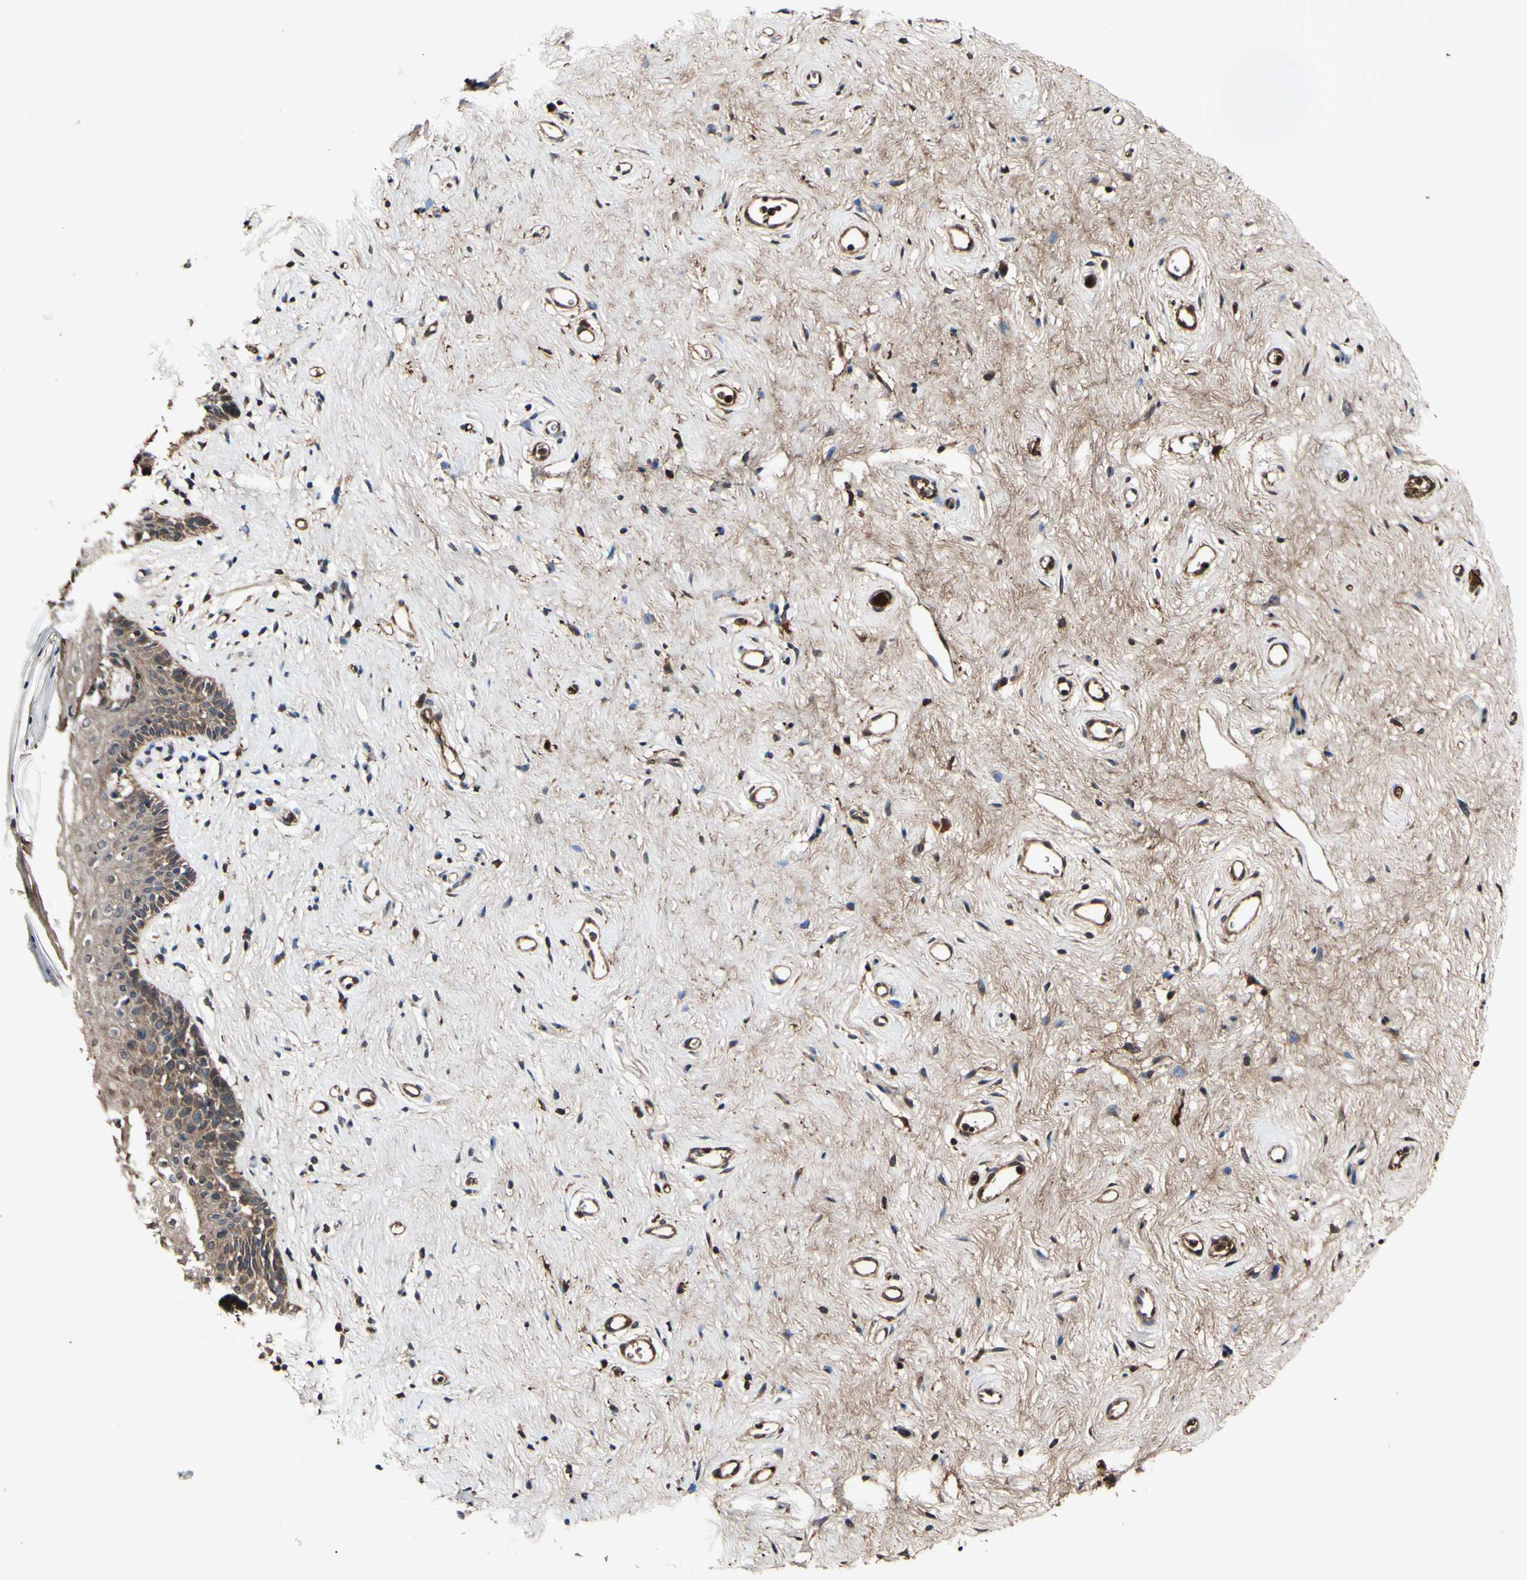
{"staining": {"intensity": "moderate", "quantity": ">75%", "location": "cytoplasmic/membranous,nuclear"}, "tissue": "vagina", "cell_type": "Squamous epithelial cells", "image_type": "normal", "snomed": [{"axis": "morphology", "description": "Normal tissue, NOS"}, {"axis": "topography", "description": "Vagina"}], "caption": "Immunohistochemistry (IHC) micrograph of benign vagina: human vagina stained using immunohistochemistry (IHC) reveals medium levels of moderate protein expression localized specifically in the cytoplasmic/membranous,nuclear of squamous epithelial cells, appearing as a cytoplasmic/membranous,nuclear brown color.", "gene": "PLAT", "patient": {"sex": "female", "age": 44}}